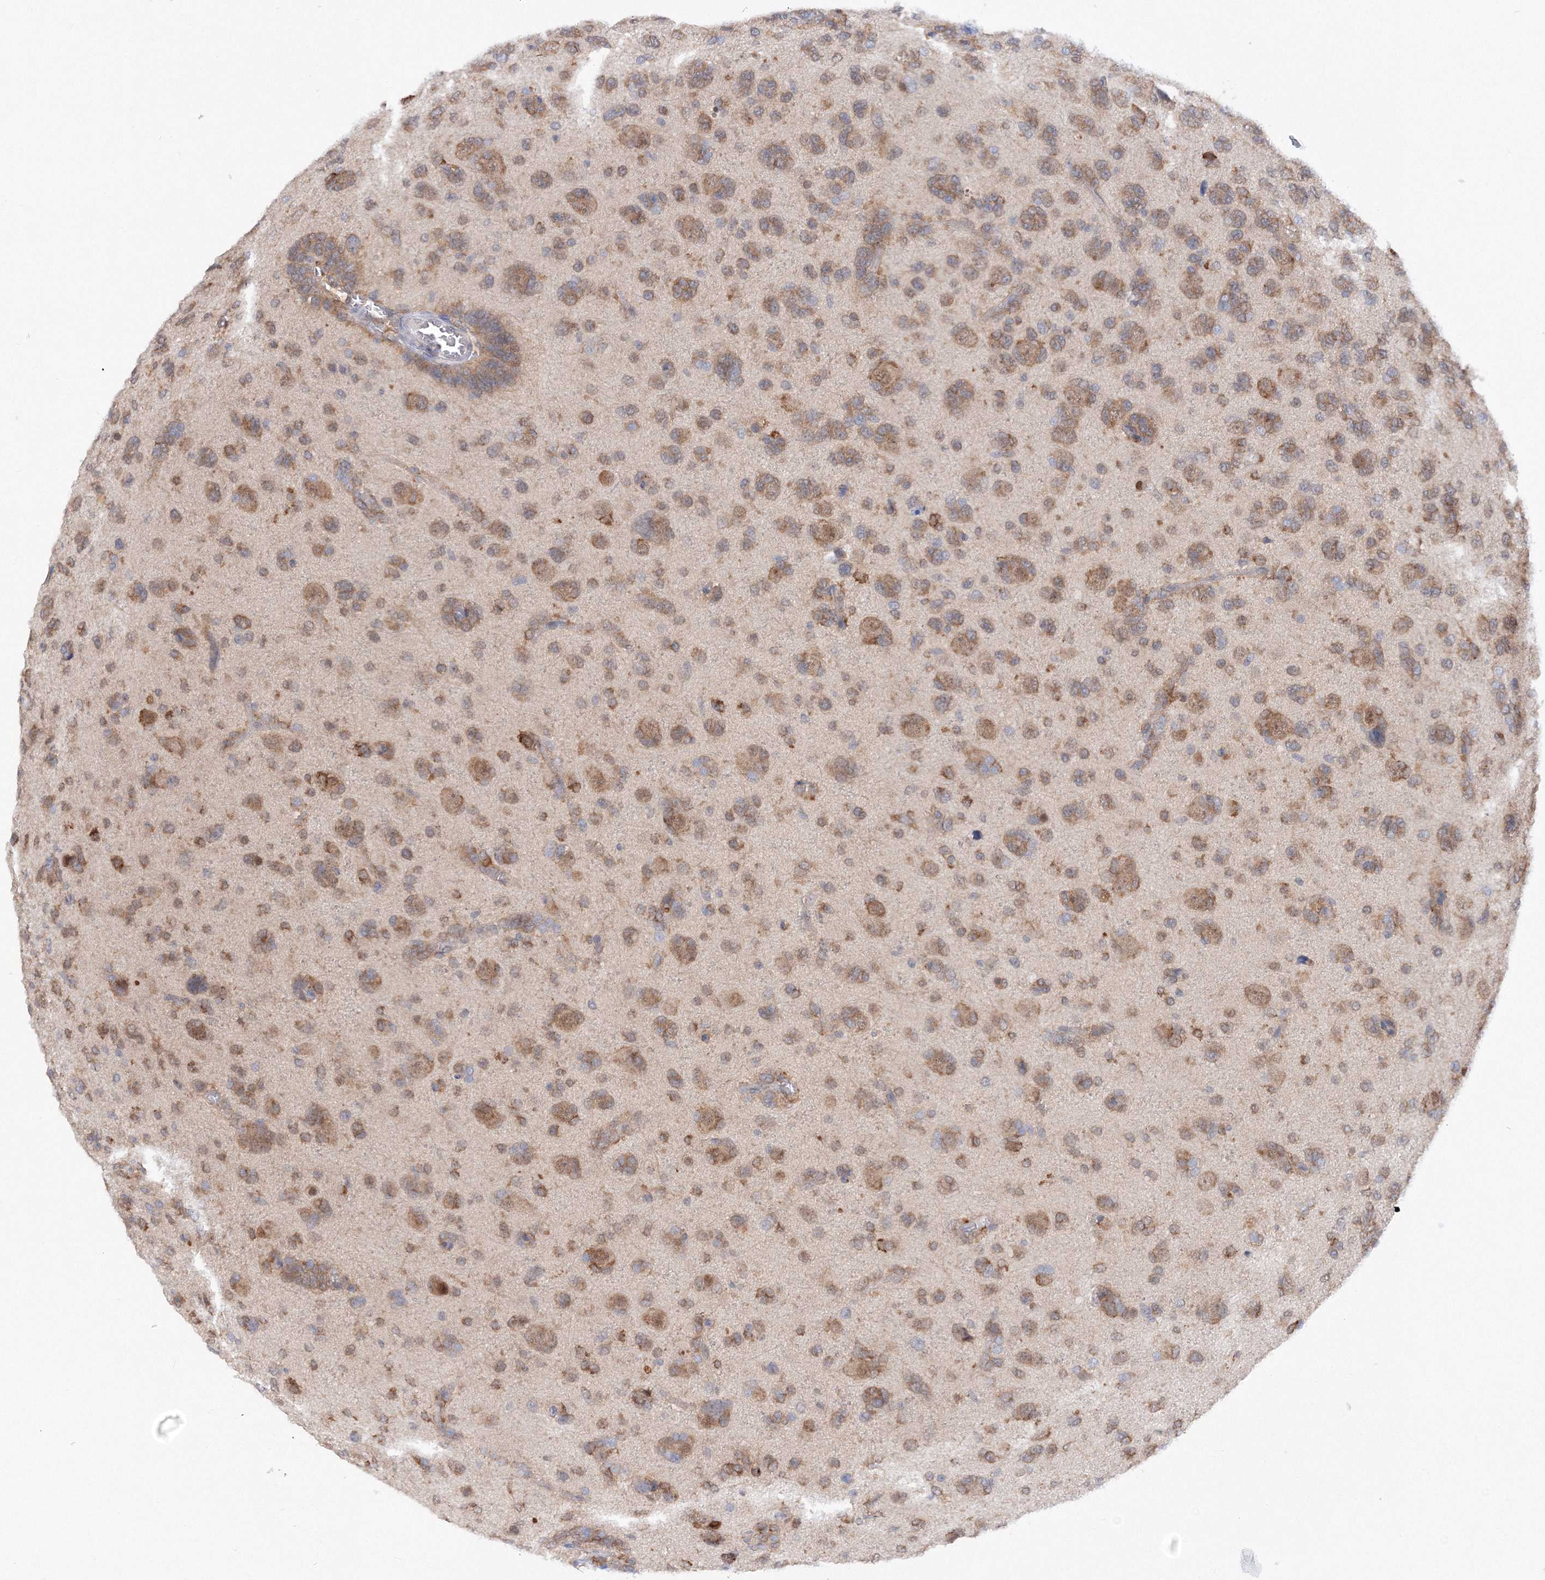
{"staining": {"intensity": "moderate", "quantity": "25%-75%", "location": "cytoplasmic/membranous"}, "tissue": "glioma", "cell_type": "Tumor cells", "image_type": "cancer", "snomed": [{"axis": "morphology", "description": "Glioma, malignant, High grade"}, {"axis": "topography", "description": "Brain"}], "caption": "Immunohistochemistry staining of glioma, which shows medium levels of moderate cytoplasmic/membranous expression in about 25%-75% of tumor cells indicating moderate cytoplasmic/membranous protein staining. The staining was performed using DAB (3,3'-diaminobenzidine) (brown) for protein detection and nuclei were counterstained in hematoxylin (blue).", "gene": "DIS3L2", "patient": {"sex": "female", "age": 59}}